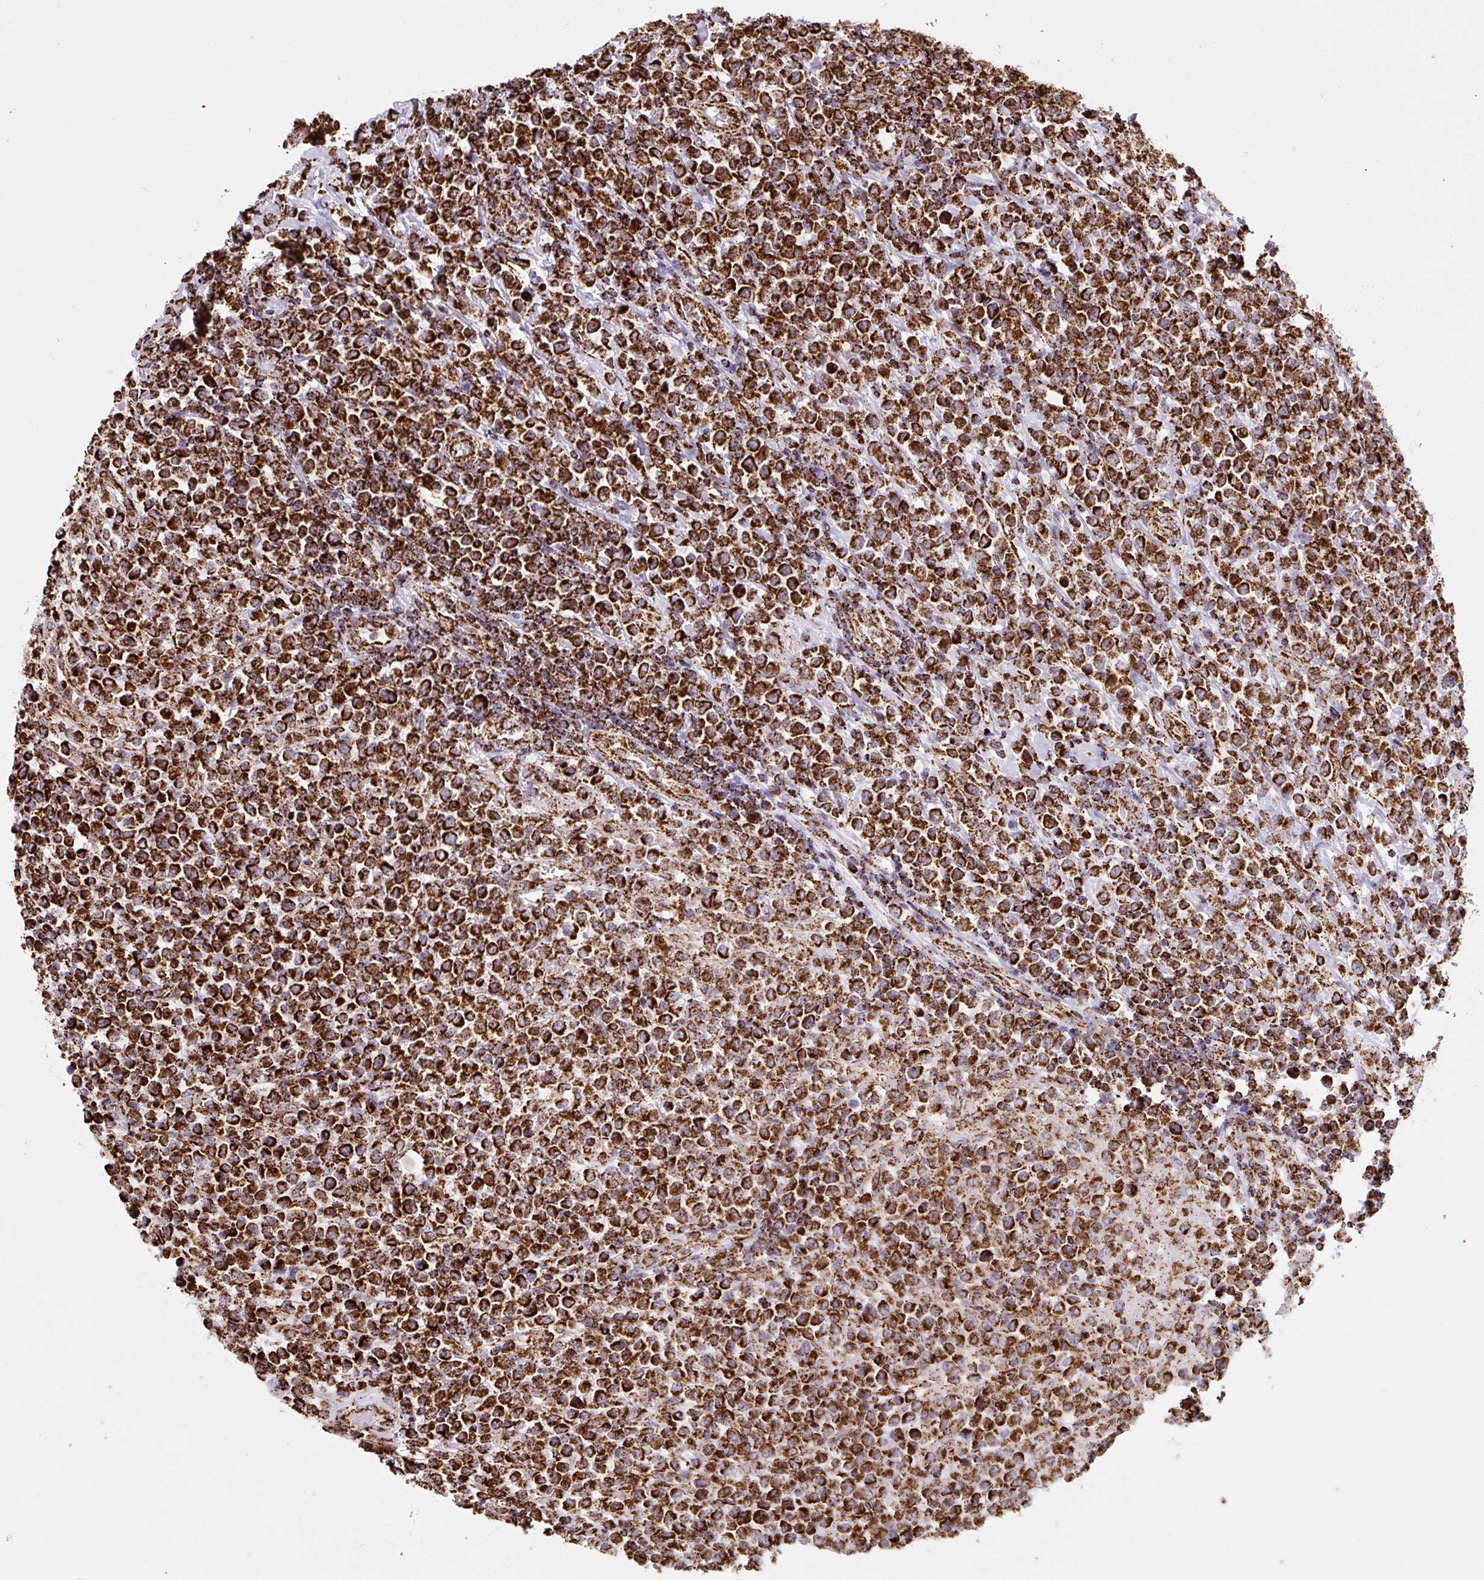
{"staining": {"intensity": "strong", "quantity": ">75%", "location": "cytoplasmic/membranous"}, "tissue": "lymphoma", "cell_type": "Tumor cells", "image_type": "cancer", "snomed": [{"axis": "morphology", "description": "Malignant lymphoma, non-Hodgkin's type, High grade"}, {"axis": "topography", "description": "Soft tissue"}], "caption": "A brown stain labels strong cytoplasmic/membranous staining of a protein in human lymphoma tumor cells.", "gene": "ATP5F1A", "patient": {"sex": "female", "age": 56}}